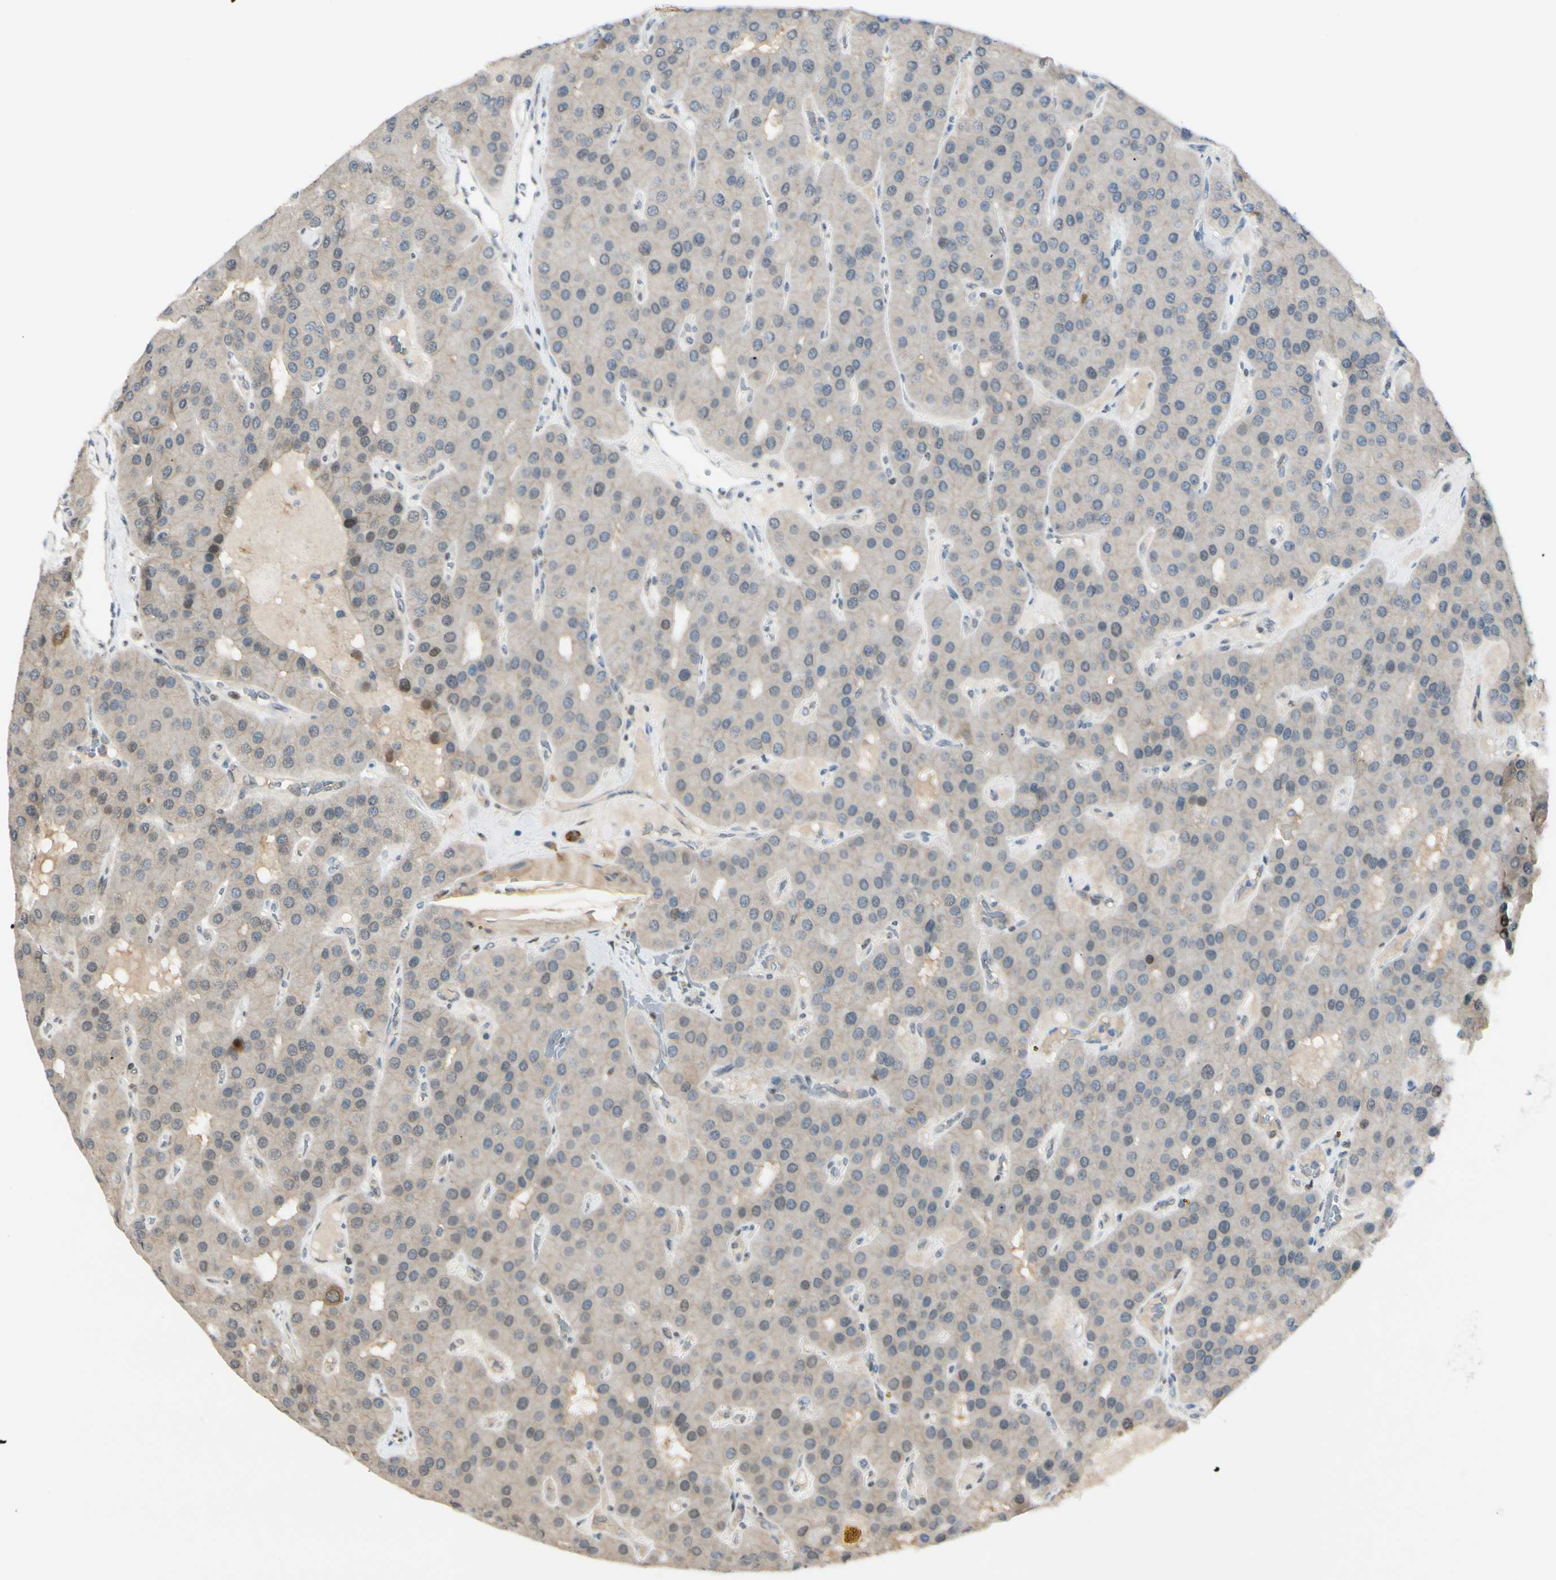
{"staining": {"intensity": "moderate", "quantity": "<25%", "location": "nuclear"}, "tissue": "parathyroid gland", "cell_type": "Glandular cells", "image_type": "normal", "snomed": [{"axis": "morphology", "description": "Normal tissue, NOS"}, {"axis": "morphology", "description": "Adenoma, NOS"}, {"axis": "topography", "description": "Parathyroid gland"}], "caption": "Moderate nuclear staining for a protein is seen in about <25% of glandular cells of benign parathyroid gland using immunohistochemistry (IHC).", "gene": "PTTG1", "patient": {"sex": "female", "age": 86}}